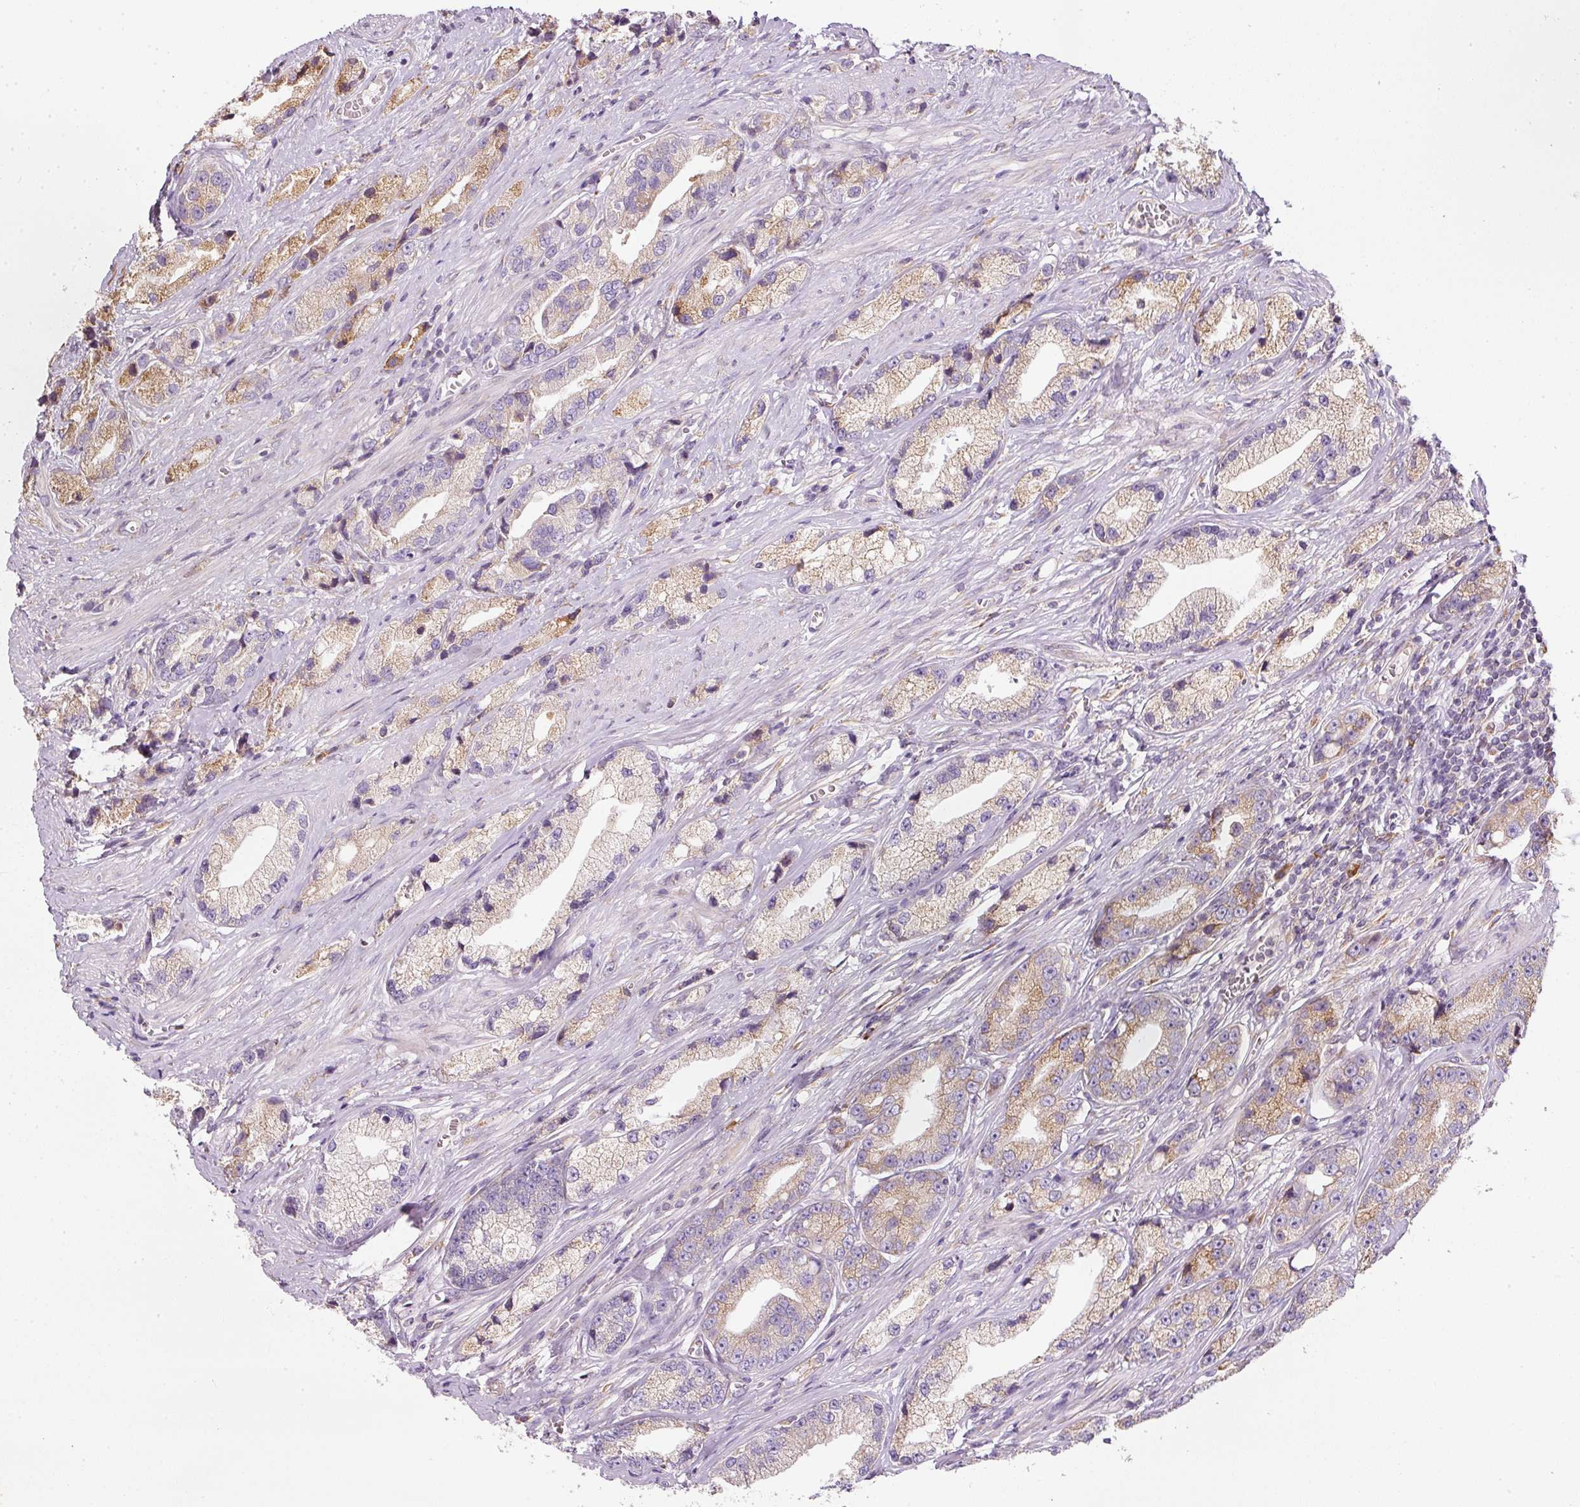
{"staining": {"intensity": "moderate", "quantity": "25%-75%", "location": "cytoplasmic/membranous"}, "tissue": "prostate cancer", "cell_type": "Tumor cells", "image_type": "cancer", "snomed": [{"axis": "morphology", "description": "Adenocarcinoma, High grade"}, {"axis": "topography", "description": "Prostate"}], "caption": "DAB (3,3'-diaminobenzidine) immunohistochemical staining of human high-grade adenocarcinoma (prostate) exhibits moderate cytoplasmic/membranous protein expression in about 25%-75% of tumor cells.", "gene": "MORN4", "patient": {"sex": "male", "age": 74}}